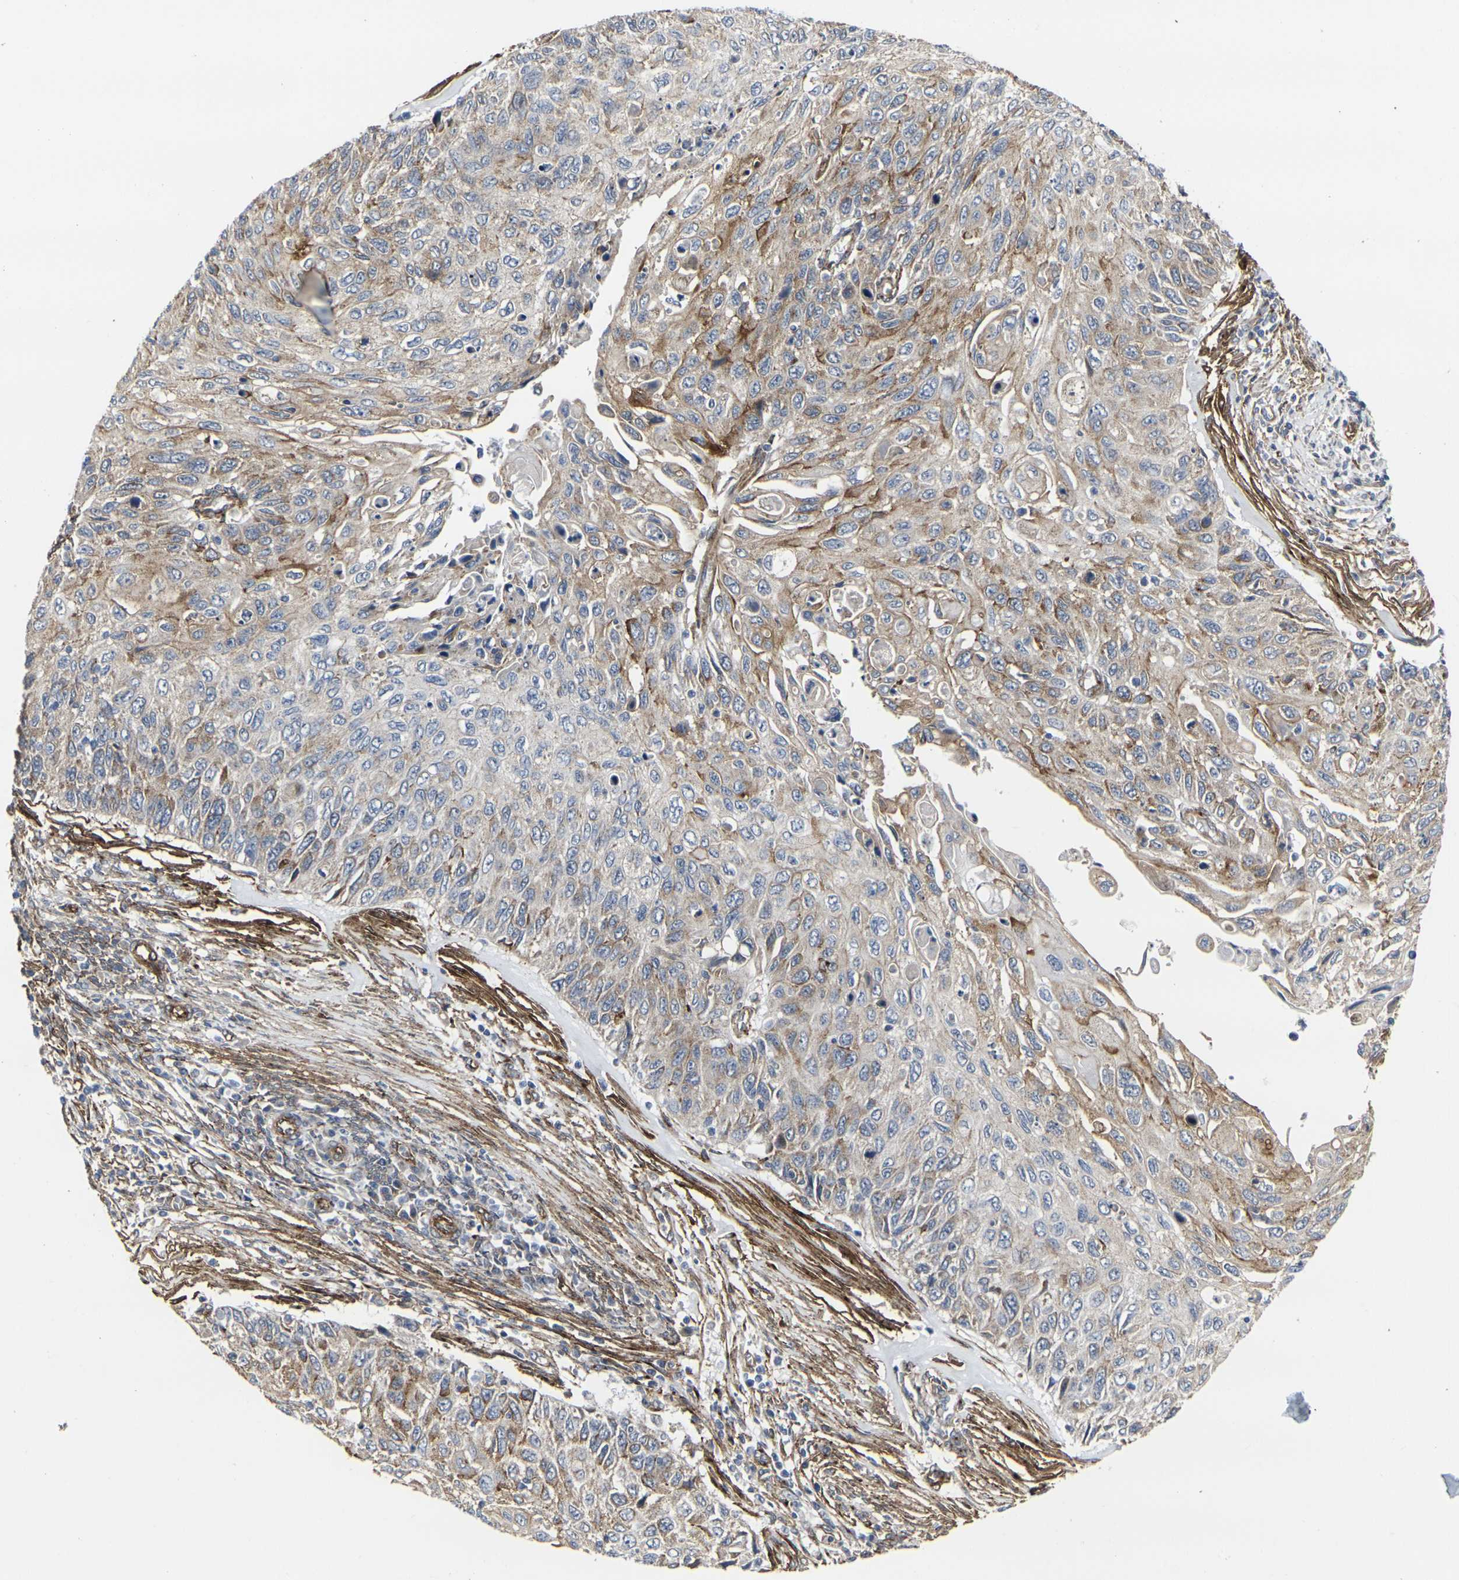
{"staining": {"intensity": "moderate", "quantity": ">75%", "location": "cytoplasmic/membranous"}, "tissue": "cervical cancer", "cell_type": "Tumor cells", "image_type": "cancer", "snomed": [{"axis": "morphology", "description": "Squamous cell carcinoma, NOS"}, {"axis": "topography", "description": "Cervix"}], "caption": "Immunohistochemistry histopathology image of human squamous cell carcinoma (cervical) stained for a protein (brown), which demonstrates medium levels of moderate cytoplasmic/membranous positivity in approximately >75% of tumor cells.", "gene": "MYOF", "patient": {"sex": "female", "age": 70}}